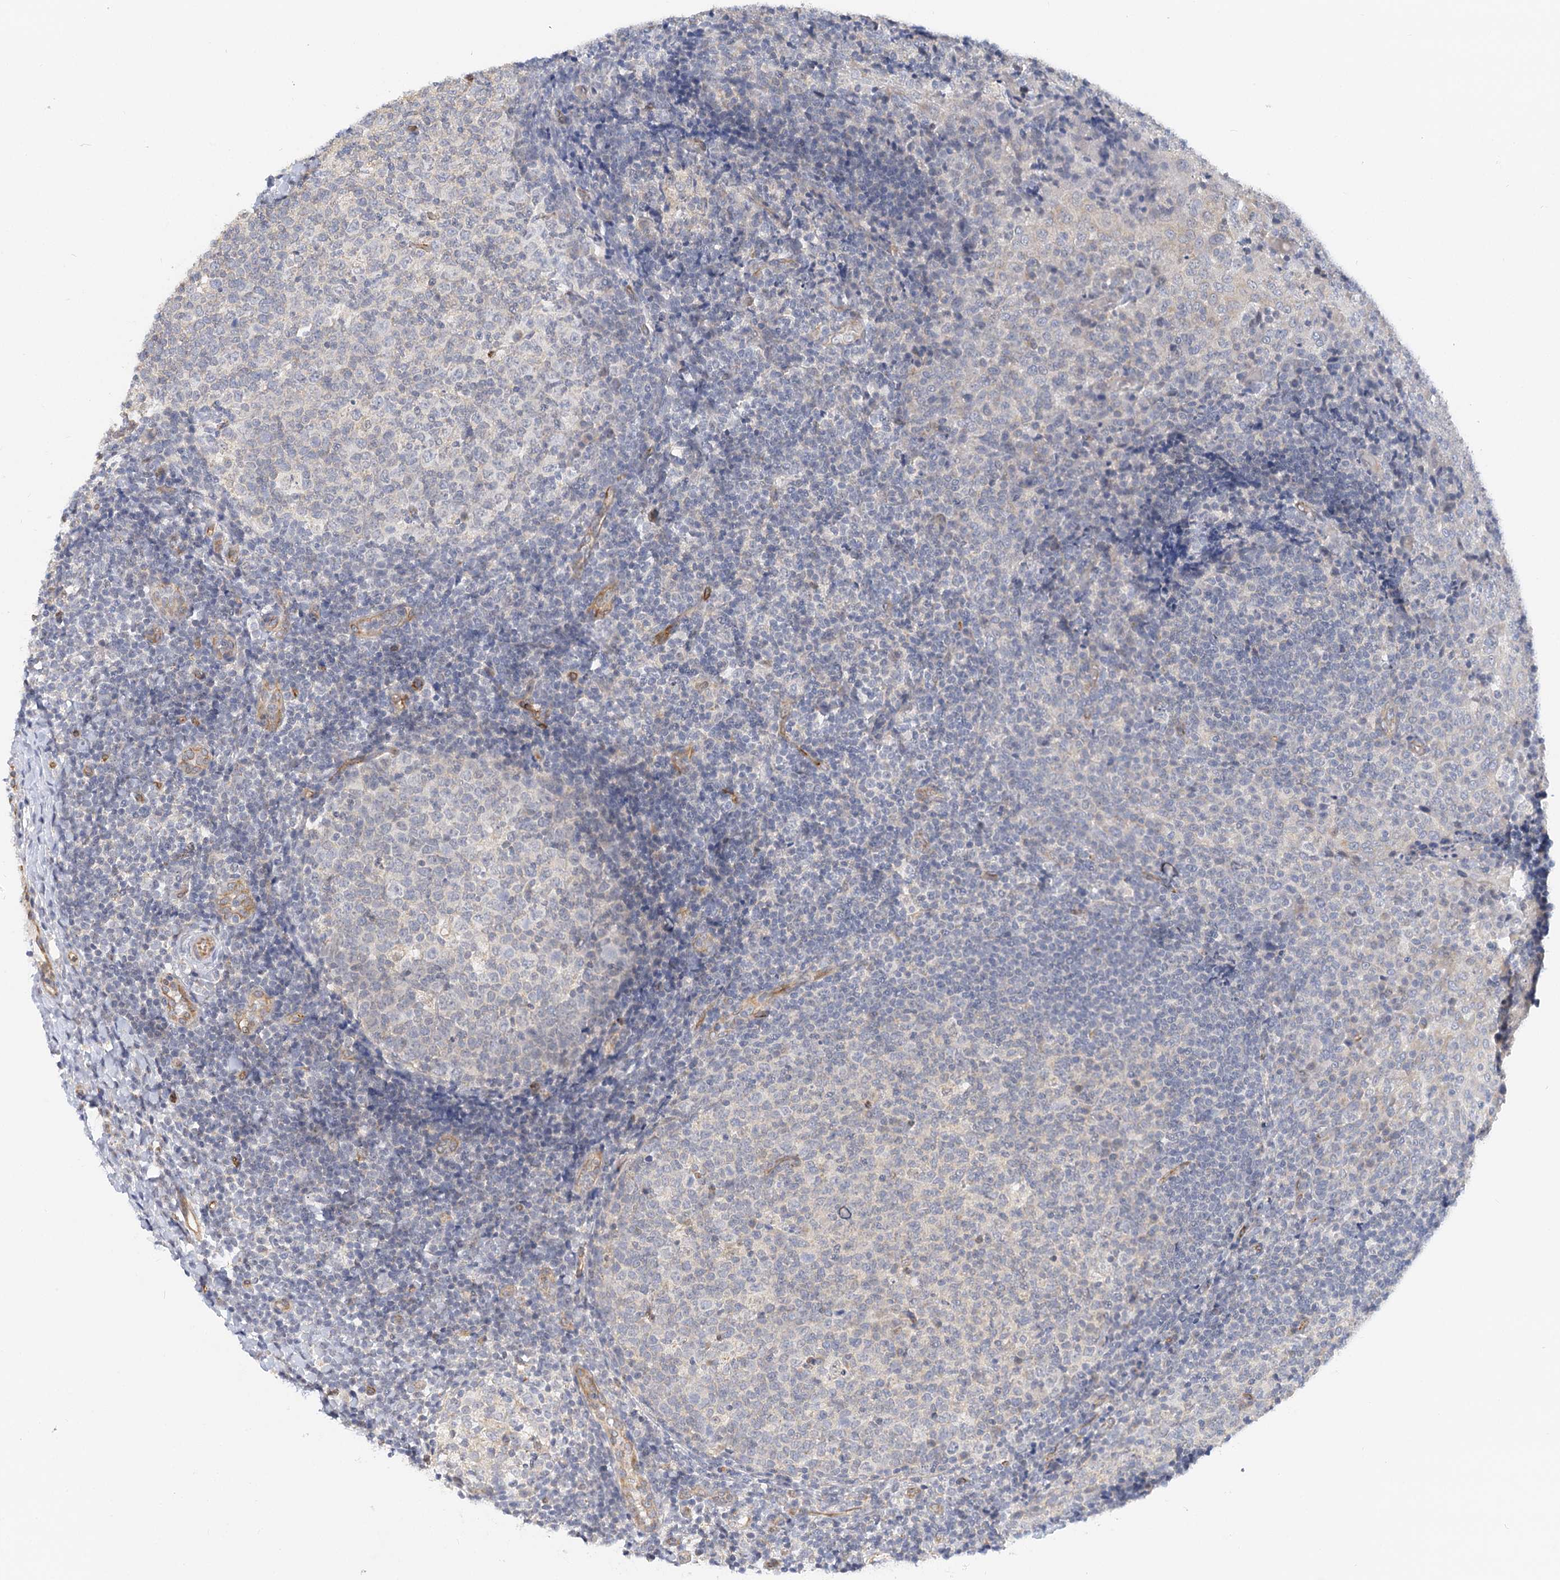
{"staining": {"intensity": "negative", "quantity": "none", "location": "none"}, "tissue": "tonsil", "cell_type": "Germinal center cells", "image_type": "normal", "snomed": [{"axis": "morphology", "description": "Normal tissue, NOS"}, {"axis": "topography", "description": "Tonsil"}], "caption": "There is no significant positivity in germinal center cells of tonsil. (DAB IHC visualized using brightfield microscopy, high magnification).", "gene": "NELL2", "patient": {"sex": "female", "age": 19}}